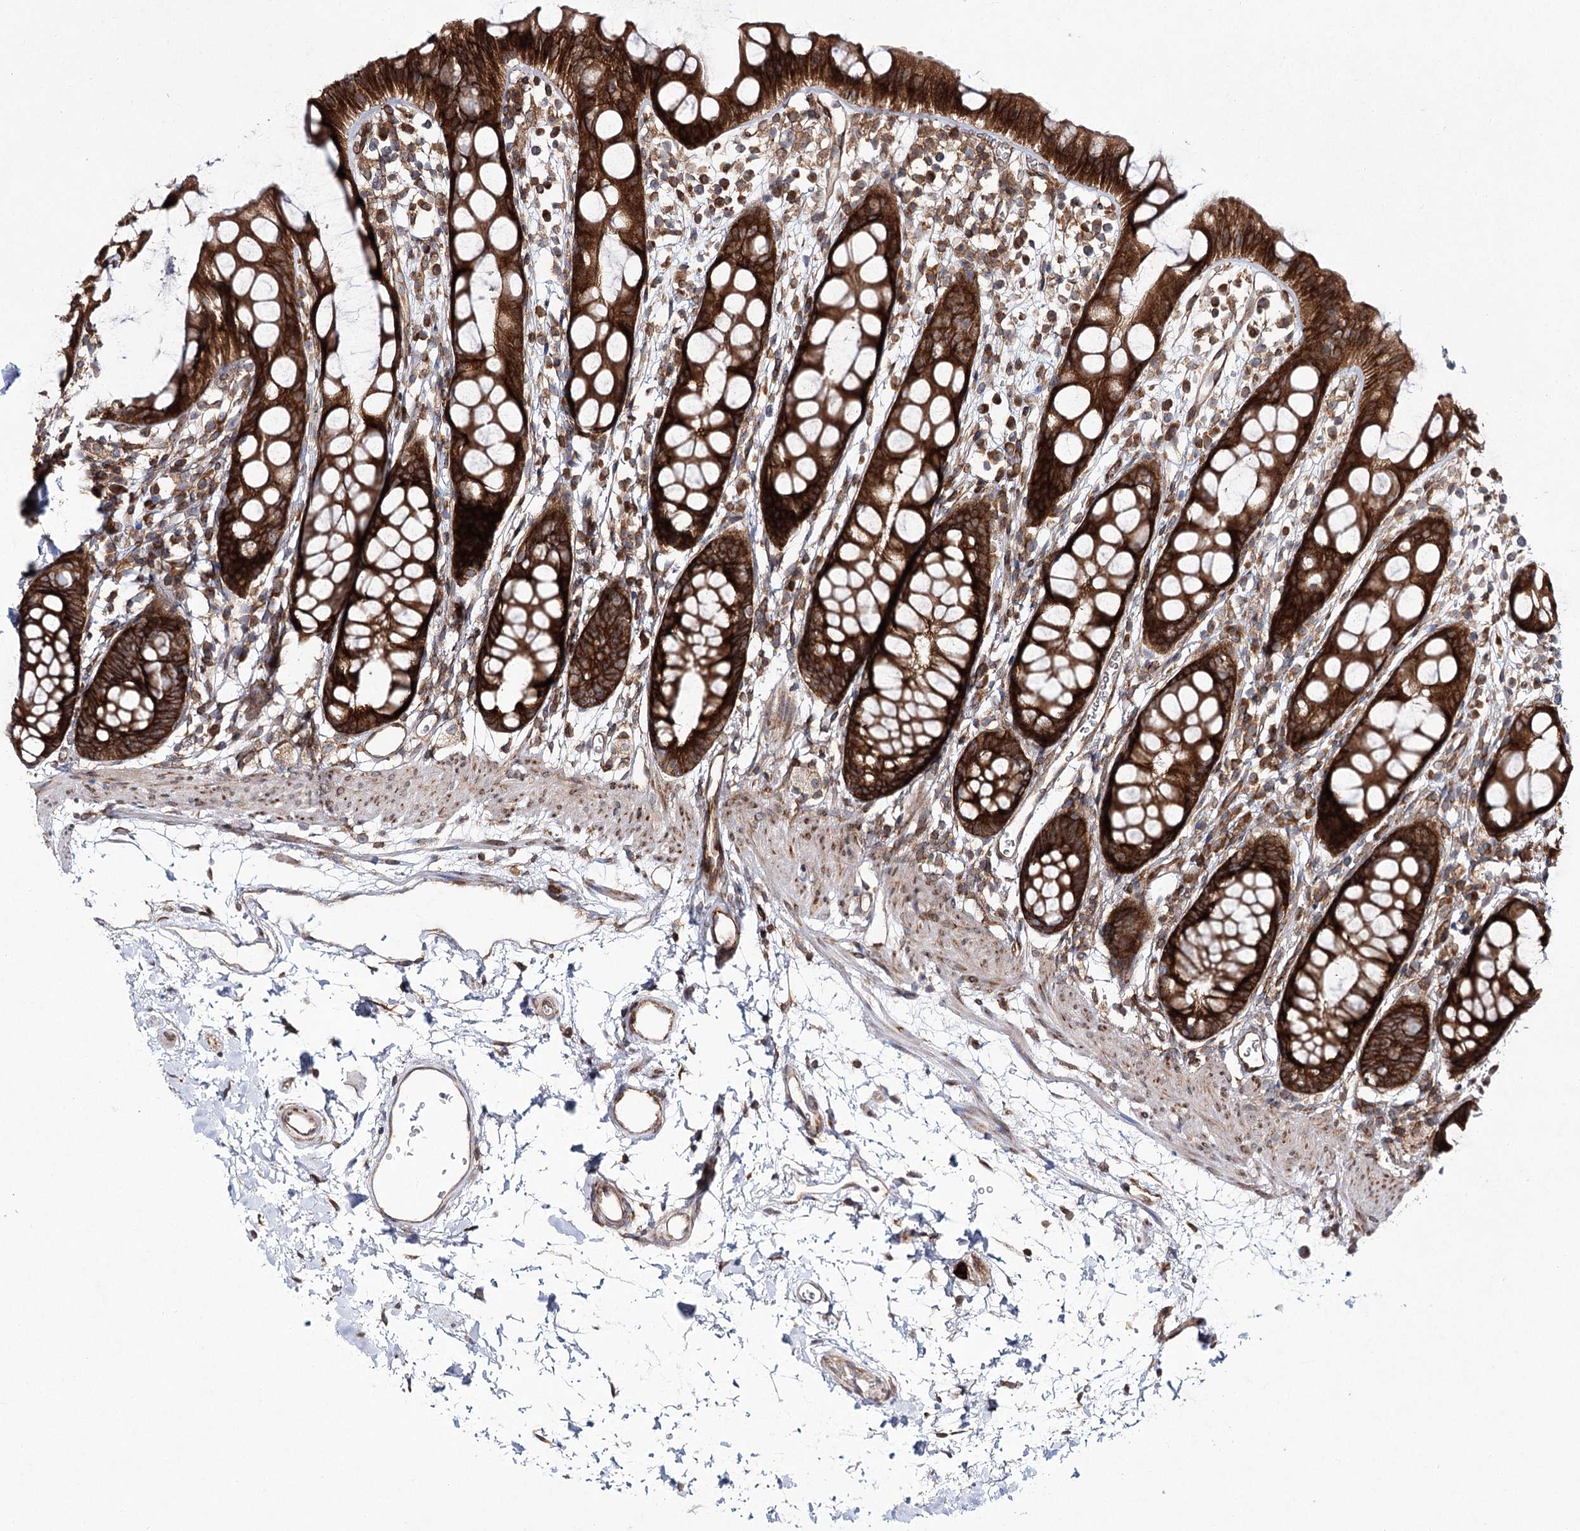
{"staining": {"intensity": "strong", "quantity": ">75%", "location": "cytoplasmic/membranous"}, "tissue": "rectum", "cell_type": "Glandular cells", "image_type": "normal", "snomed": [{"axis": "morphology", "description": "Normal tissue, NOS"}, {"axis": "topography", "description": "Rectum"}], "caption": "Immunohistochemistry histopathology image of benign rectum: human rectum stained using immunohistochemistry (IHC) displays high levels of strong protein expression localized specifically in the cytoplasmic/membranous of glandular cells, appearing as a cytoplasmic/membranous brown color.", "gene": "VWA2", "patient": {"sex": "female", "age": 65}}